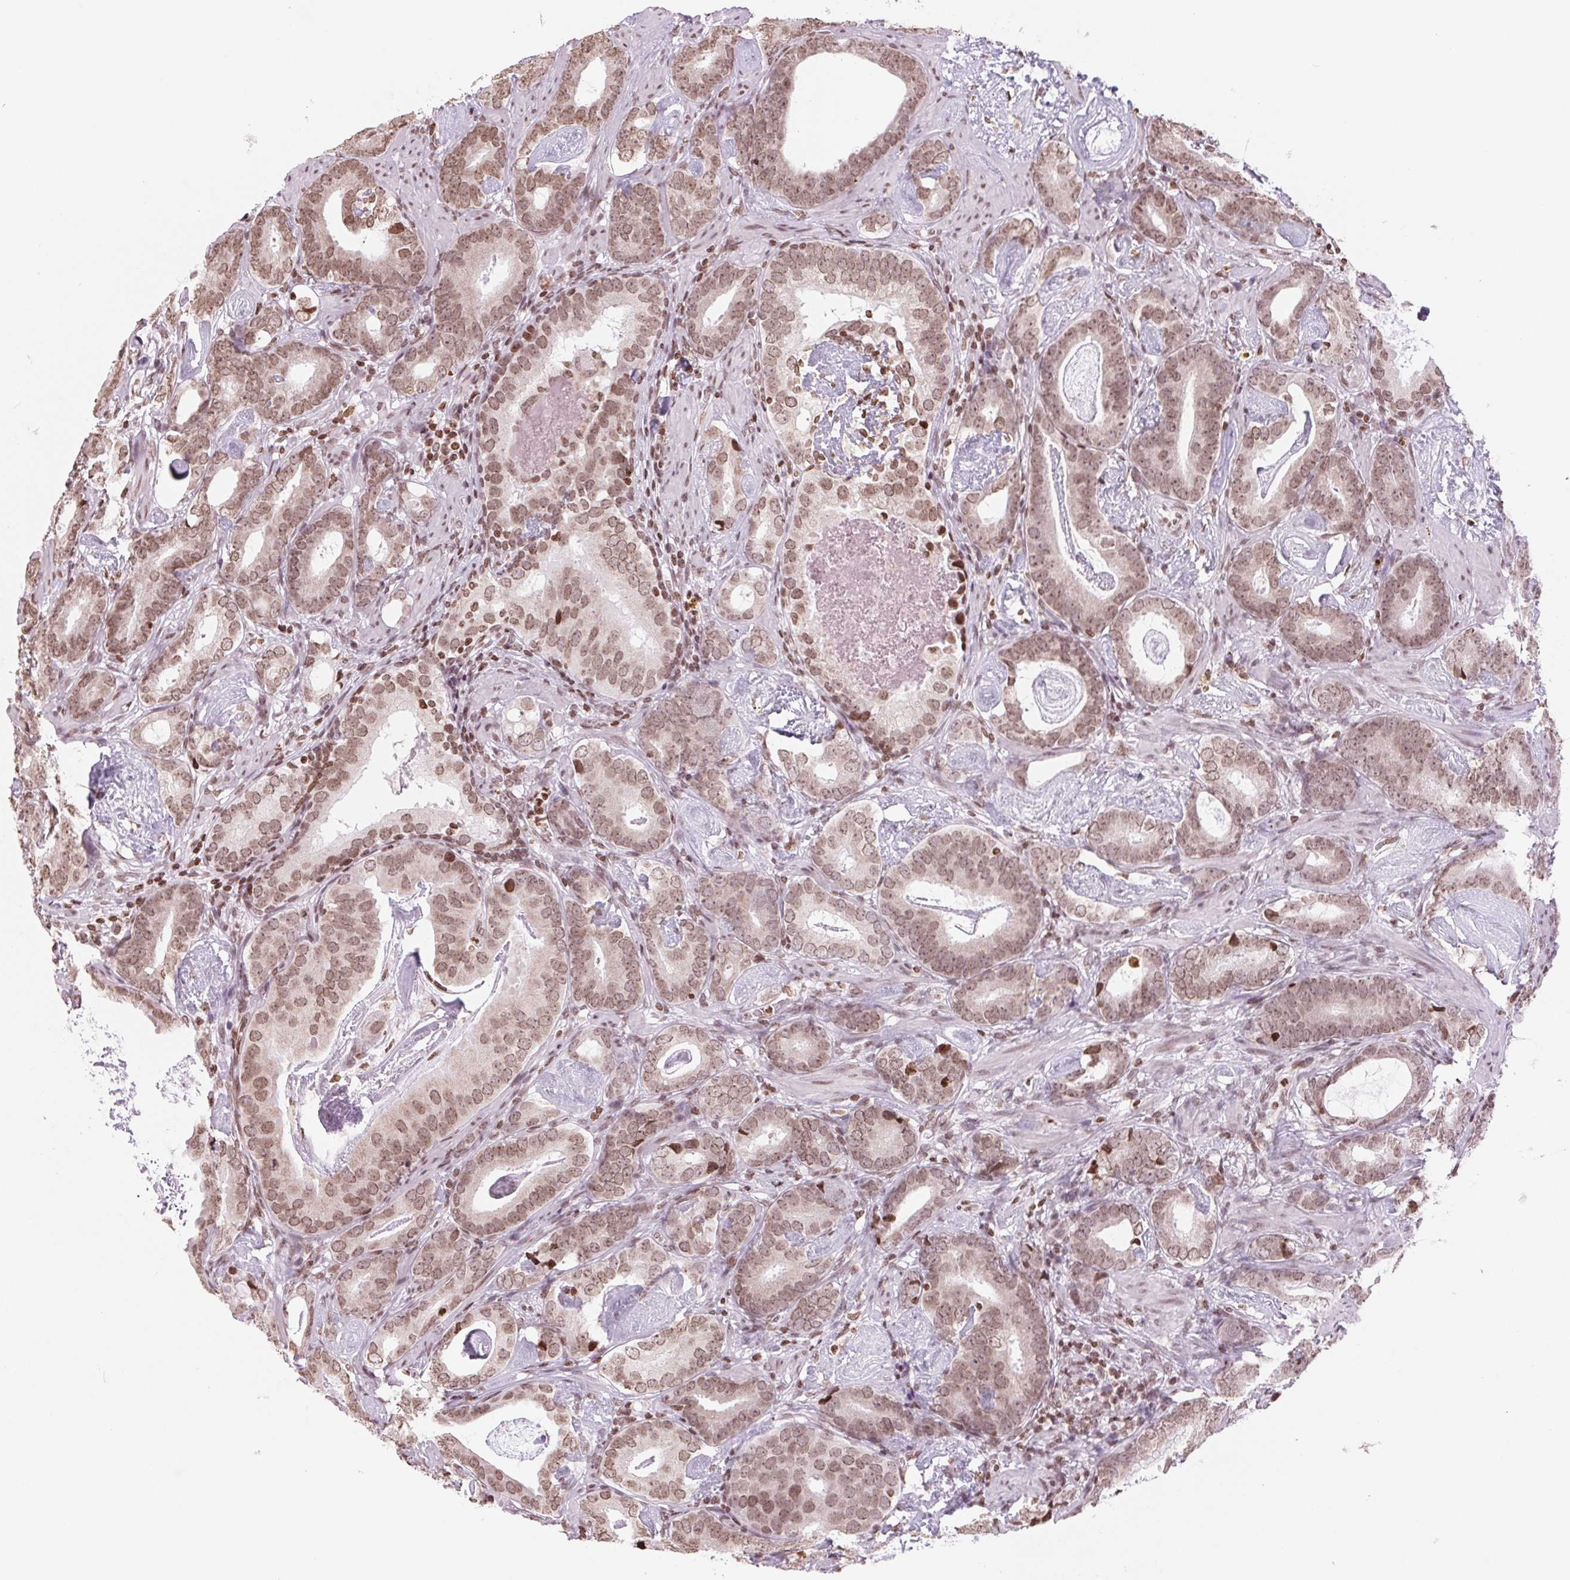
{"staining": {"intensity": "moderate", "quantity": ">75%", "location": "nuclear"}, "tissue": "prostate cancer", "cell_type": "Tumor cells", "image_type": "cancer", "snomed": [{"axis": "morphology", "description": "Adenocarcinoma, Low grade"}, {"axis": "topography", "description": "Prostate and seminal vesicle, NOS"}], "caption": "Human prostate low-grade adenocarcinoma stained with a protein marker shows moderate staining in tumor cells.", "gene": "SMIM12", "patient": {"sex": "male", "age": 71}}